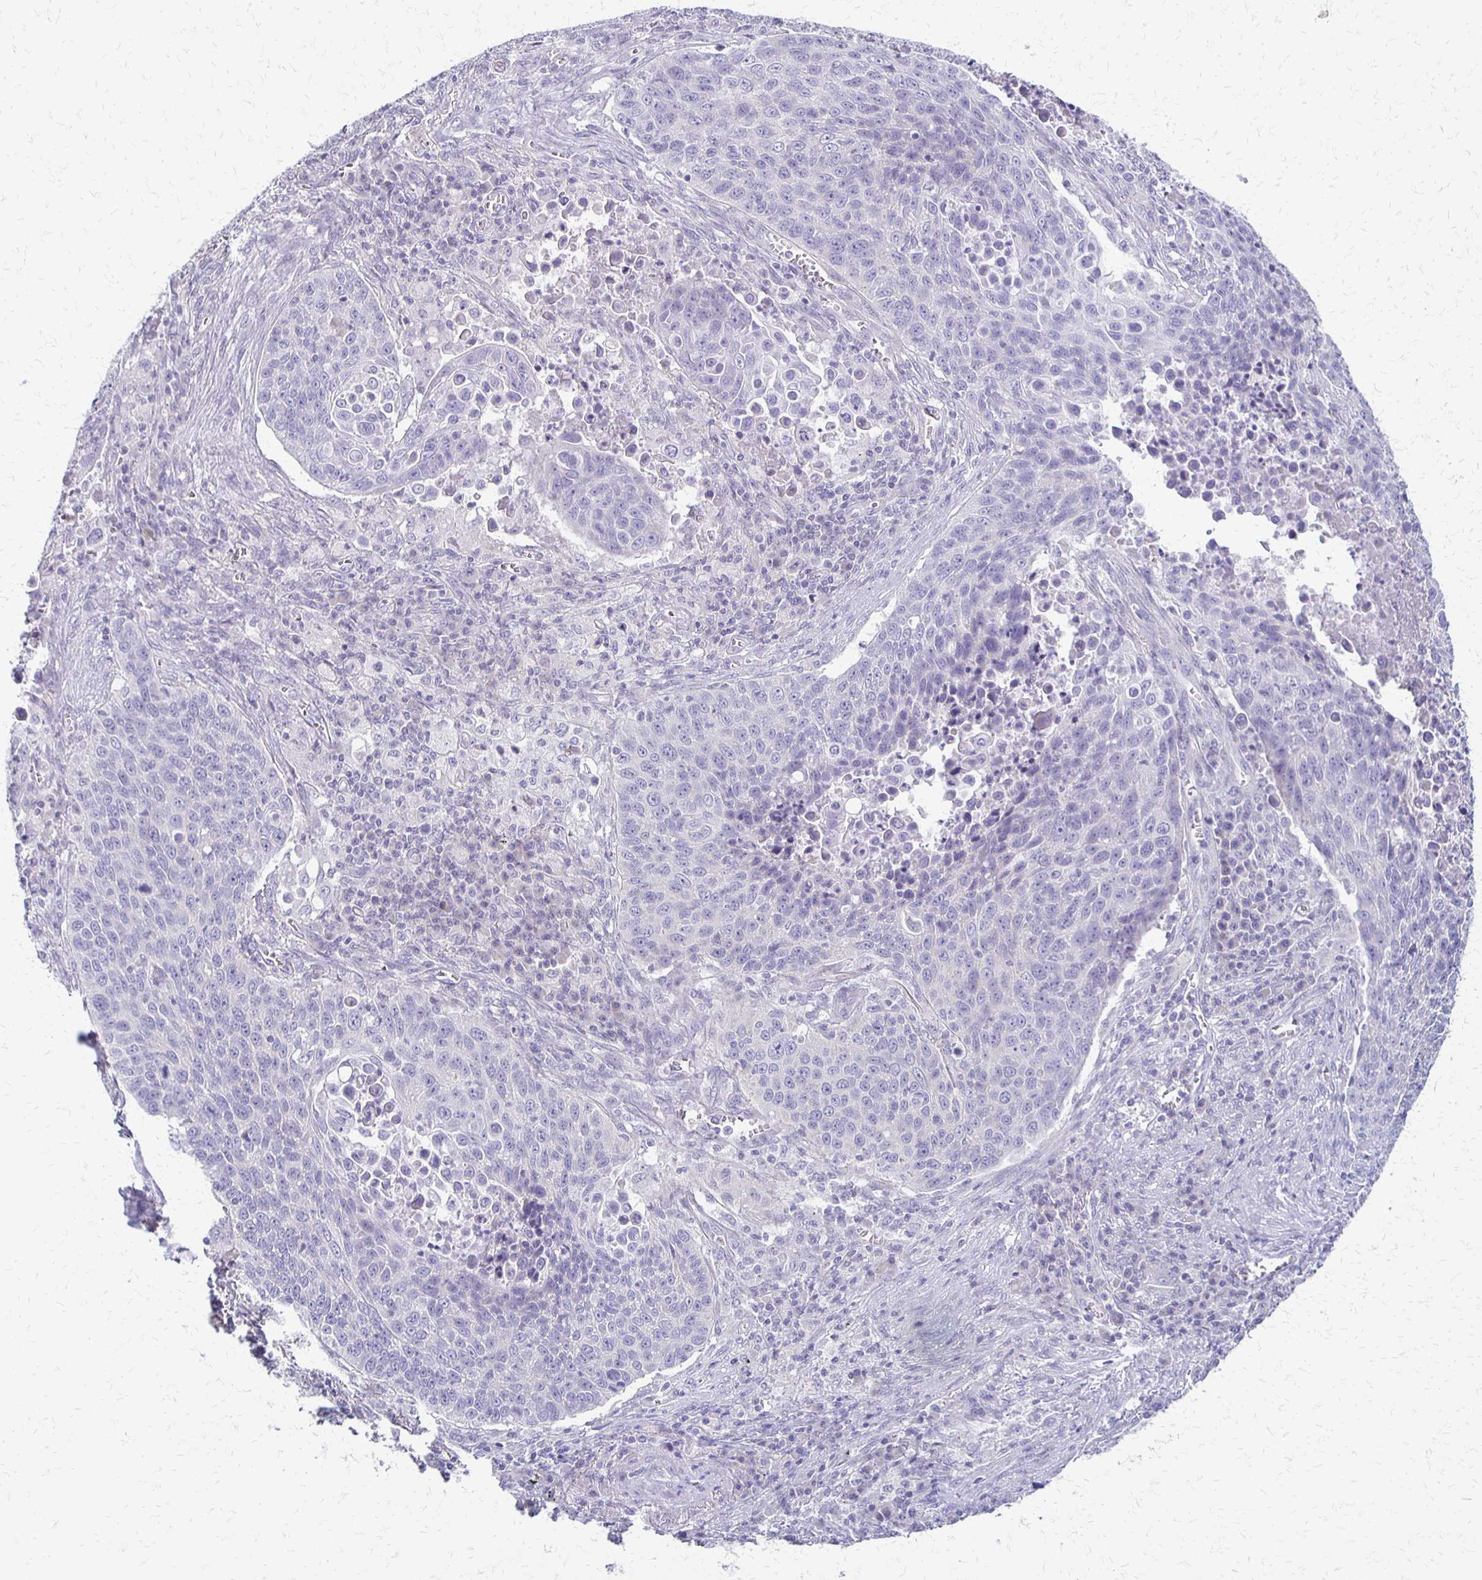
{"staining": {"intensity": "negative", "quantity": "none", "location": "none"}, "tissue": "lung cancer", "cell_type": "Tumor cells", "image_type": "cancer", "snomed": [{"axis": "morphology", "description": "Squamous cell carcinoma, NOS"}, {"axis": "topography", "description": "Lung"}], "caption": "DAB immunohistochemical staining of human lung cancer shows no significant expression in tumor cells.", "gene": "RHOC", "patient": {"sex": "male", "age": 78}}